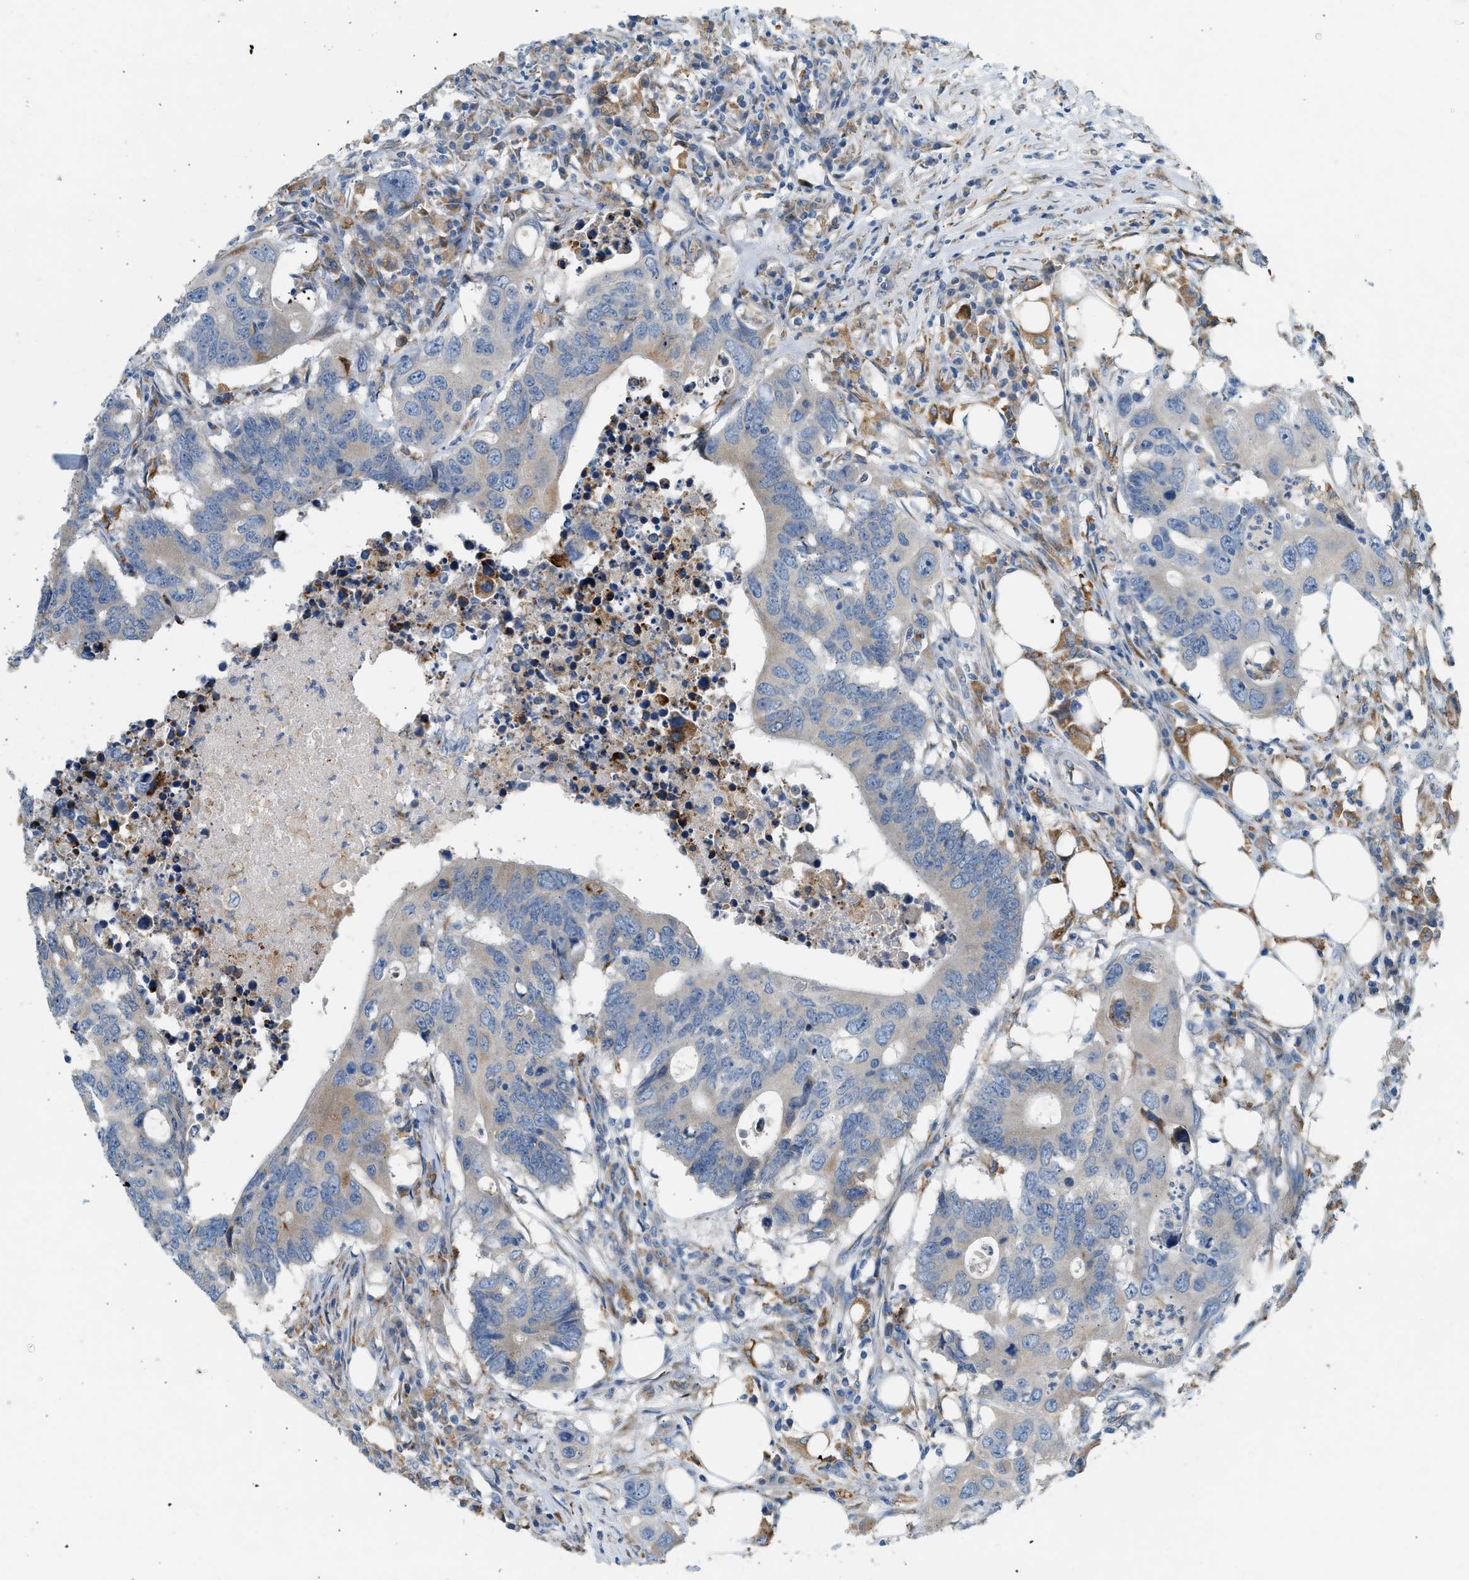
{"staining": {"intensity": "negative", "quantity": "none", "location": "none"}, "tissue": "colorectal cancer", "cell_type": "Tumor cells", "image_type": "cancer", "snomed": [{"axis": "morphology", "description": "Adenocarcinoma, NOS"}, {"axis": "topography", "description": "Colon"}], "caption": "An immunohistochemistry image of colorectal cancer (adenocarcinoma) is shown. There is no staining in tumor cells of colorectal cancer (adenocarcinoma).", "gene": "CTSB", "patient": {"sex": "male", "age": 71}}